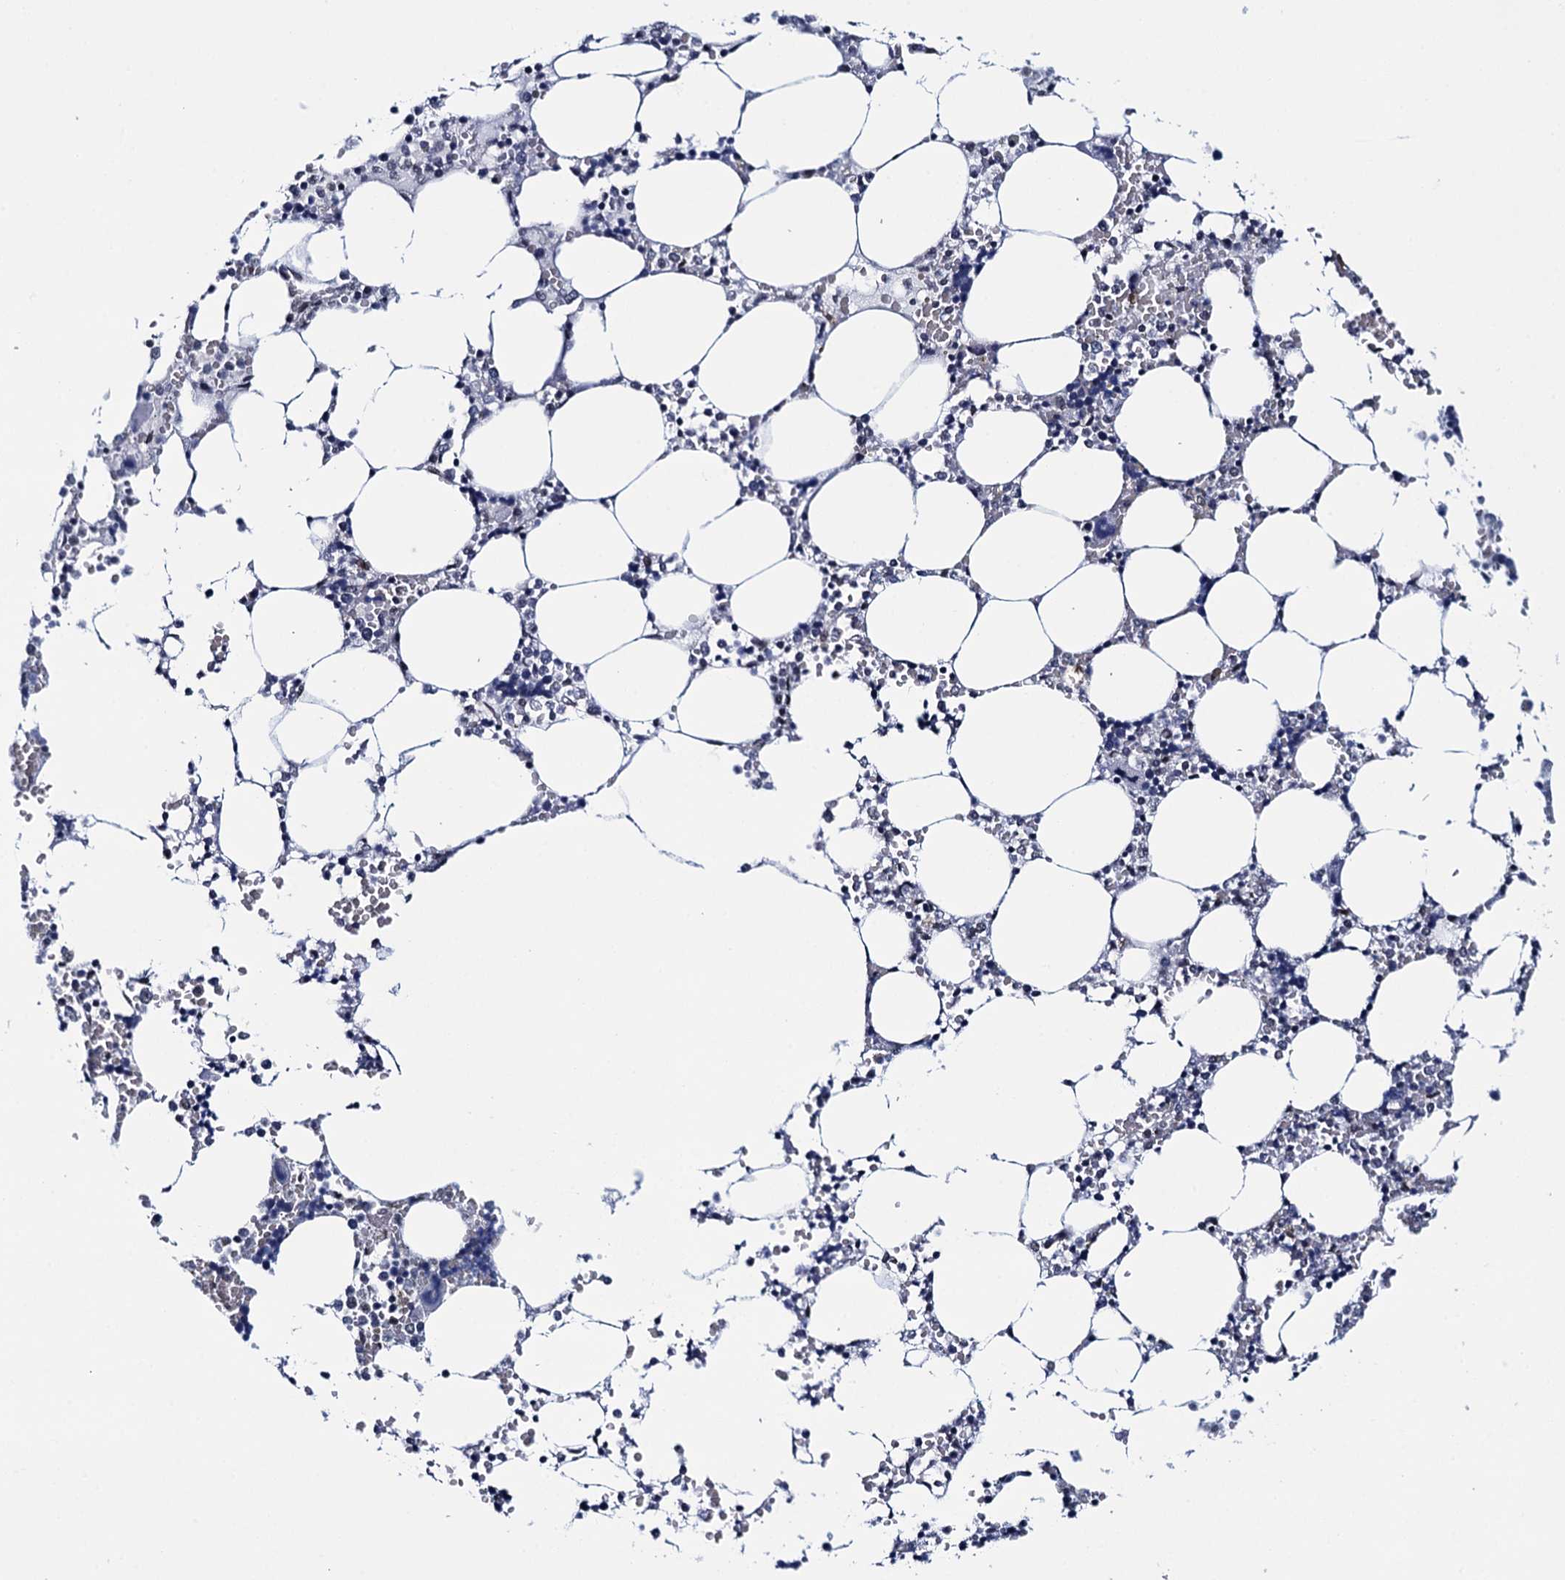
{"staining": {"intensity": "moderate", "quantity": "<25%", "location": "nuclear"}, "tissue": "bone marrow", "cell_type": "Hematopoietic cells", "image_type": "normal", "snomed": [{"axis": "morphology", "description": "Normal tissue, NOS"}, {"axis": "topography", "description": "Bone marrow"}], "caption": "Bone marrow was stained to show a protein in brown. There is low levels of moderate nuclear expression in about <25% of hematopoietic cells. (DAB IHC with brightfield microscopy, high magnification).", "gene": "HNRNPUL2", "patient": {"sex": "male", "age": 64}}